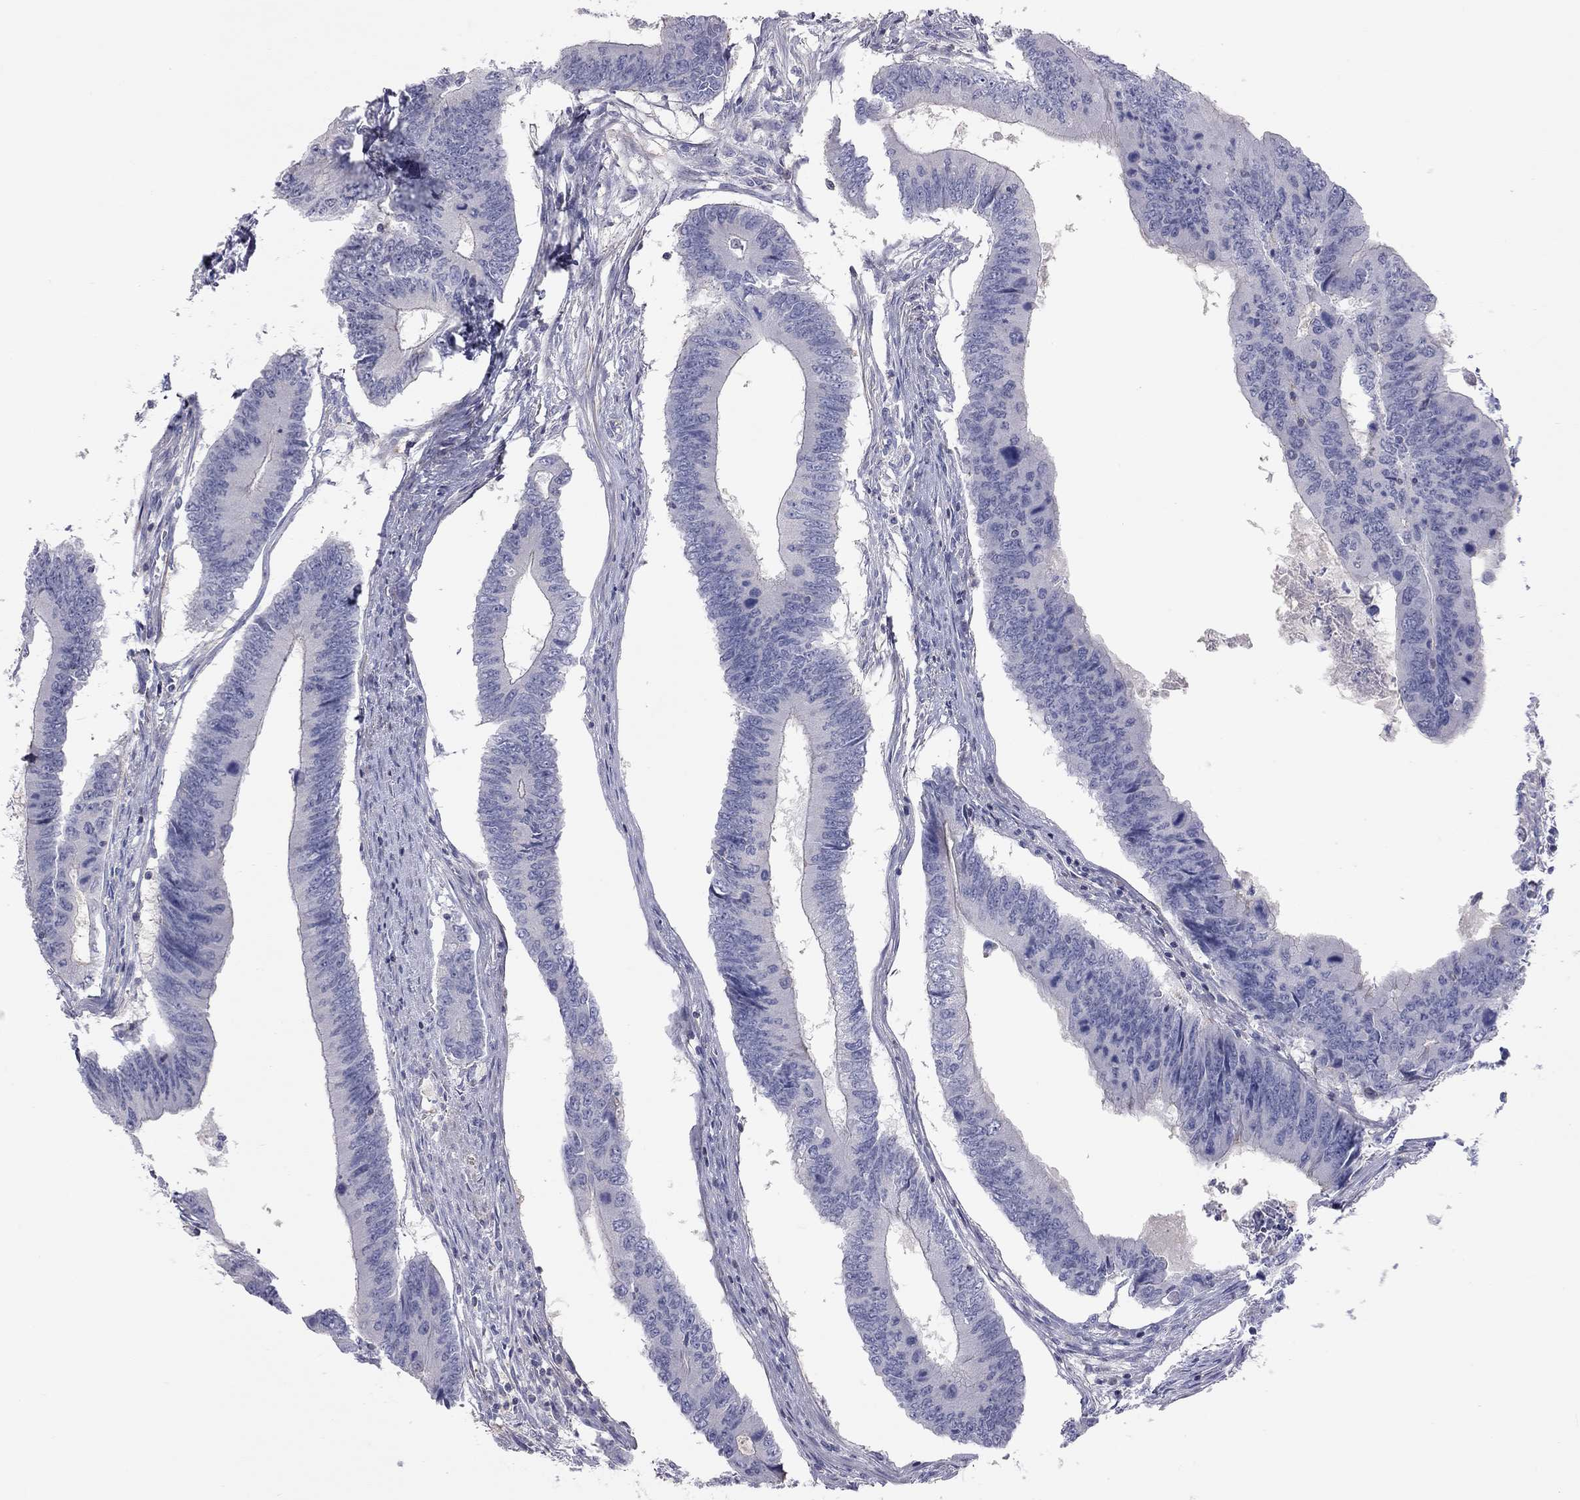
{"staining": {"intensity": "negative", "quantity": "none", "location": "none"}, "tissue": "colorectal cancer", "cell_type": "Tumor cells", "image_type": "cancer", "snomed": [{"axis": "morphology", "description": "Adenocarcinoma, NOS"}, {"axis": "topography", "description": "Colon"}], "caption": "This is an IHC photomicrograph of human colorectal cancer (adenocarcinoma). There is no staining in tumor cells.", "gene": "ADCYAP1", "patient": {"sex": "male", "age": 53}}